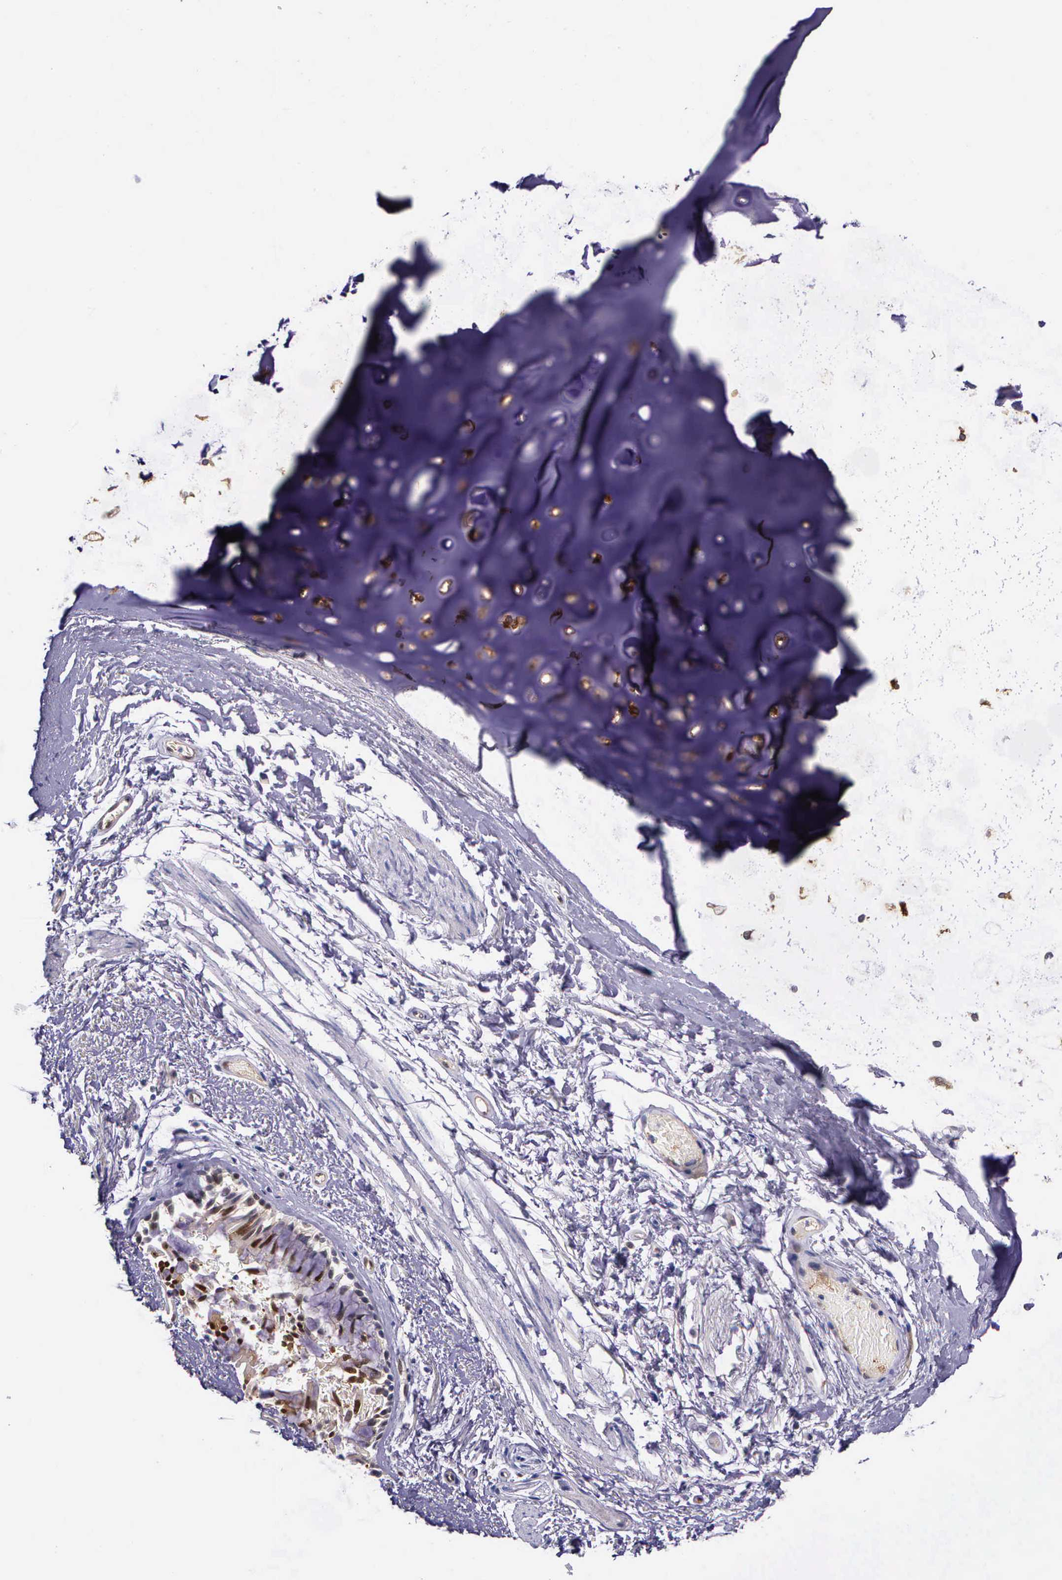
{"staining": {"intensity": "negative", "quantity": "none", "location": "none"}, "tissue": "adipose tissue", "cell_type": "Adipocytes", "image_type": "normal", "snomed": [{"axis": "morphology", "description": "Normal tissue, NOS"}, {"axis": "topography", "description": "Cartilage tissue"}, {"axis": "topography", "description": "Lung"}], "caption": "IHC image of benign adipose tissue: human adipose tissue stained with DAB reveals no significant protein expression in adipocytes.", "gene": "GMPR2", "patient": {"sex": "male", "age": 65}}